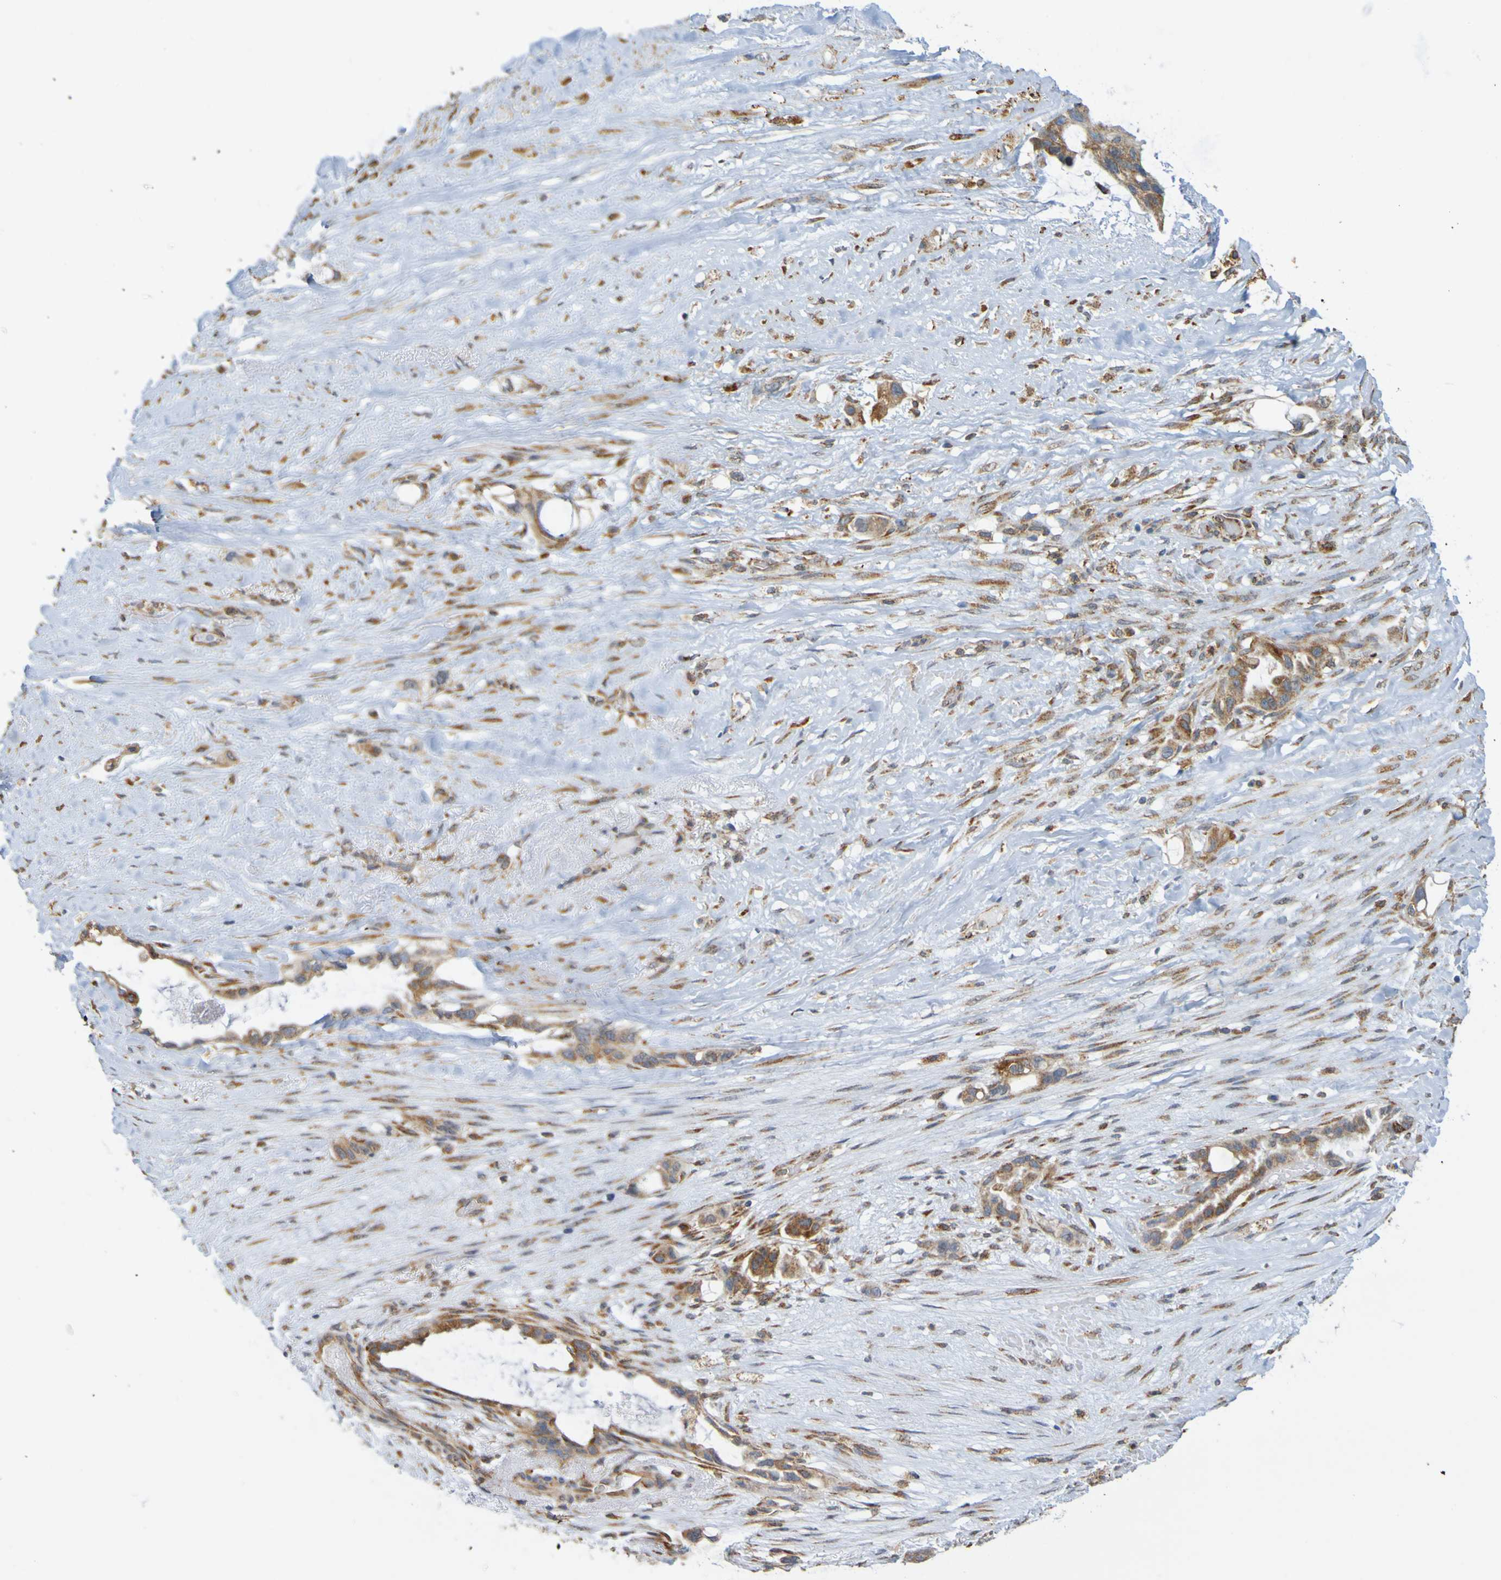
{"staining": {"intensity": "moderate", "quantity": ">75%", "location": "cytoplasmic/membranous"}, "tissue": "liver cancer", "cell_type": "Tumor cells", "image_type": "cancer", "snomed": [{"axis": "morphology", "description": "Cholangiocarcinoma"}, {"axis": "topography", "description": "Liver"}], "caption": "Liver cancer was stained to show a protein in brown. There is medium levels of moderate cytoplasmic/membranous staining in about >75% of tumor cells. Using DAB (3,3'-diaminobenzidine) (brown) and hematoxylin (blue) stains, captured at high magnification using brightfield microscopy.", "gene": "PDIA3", "patient": {"sex": "female", "age": 65}}